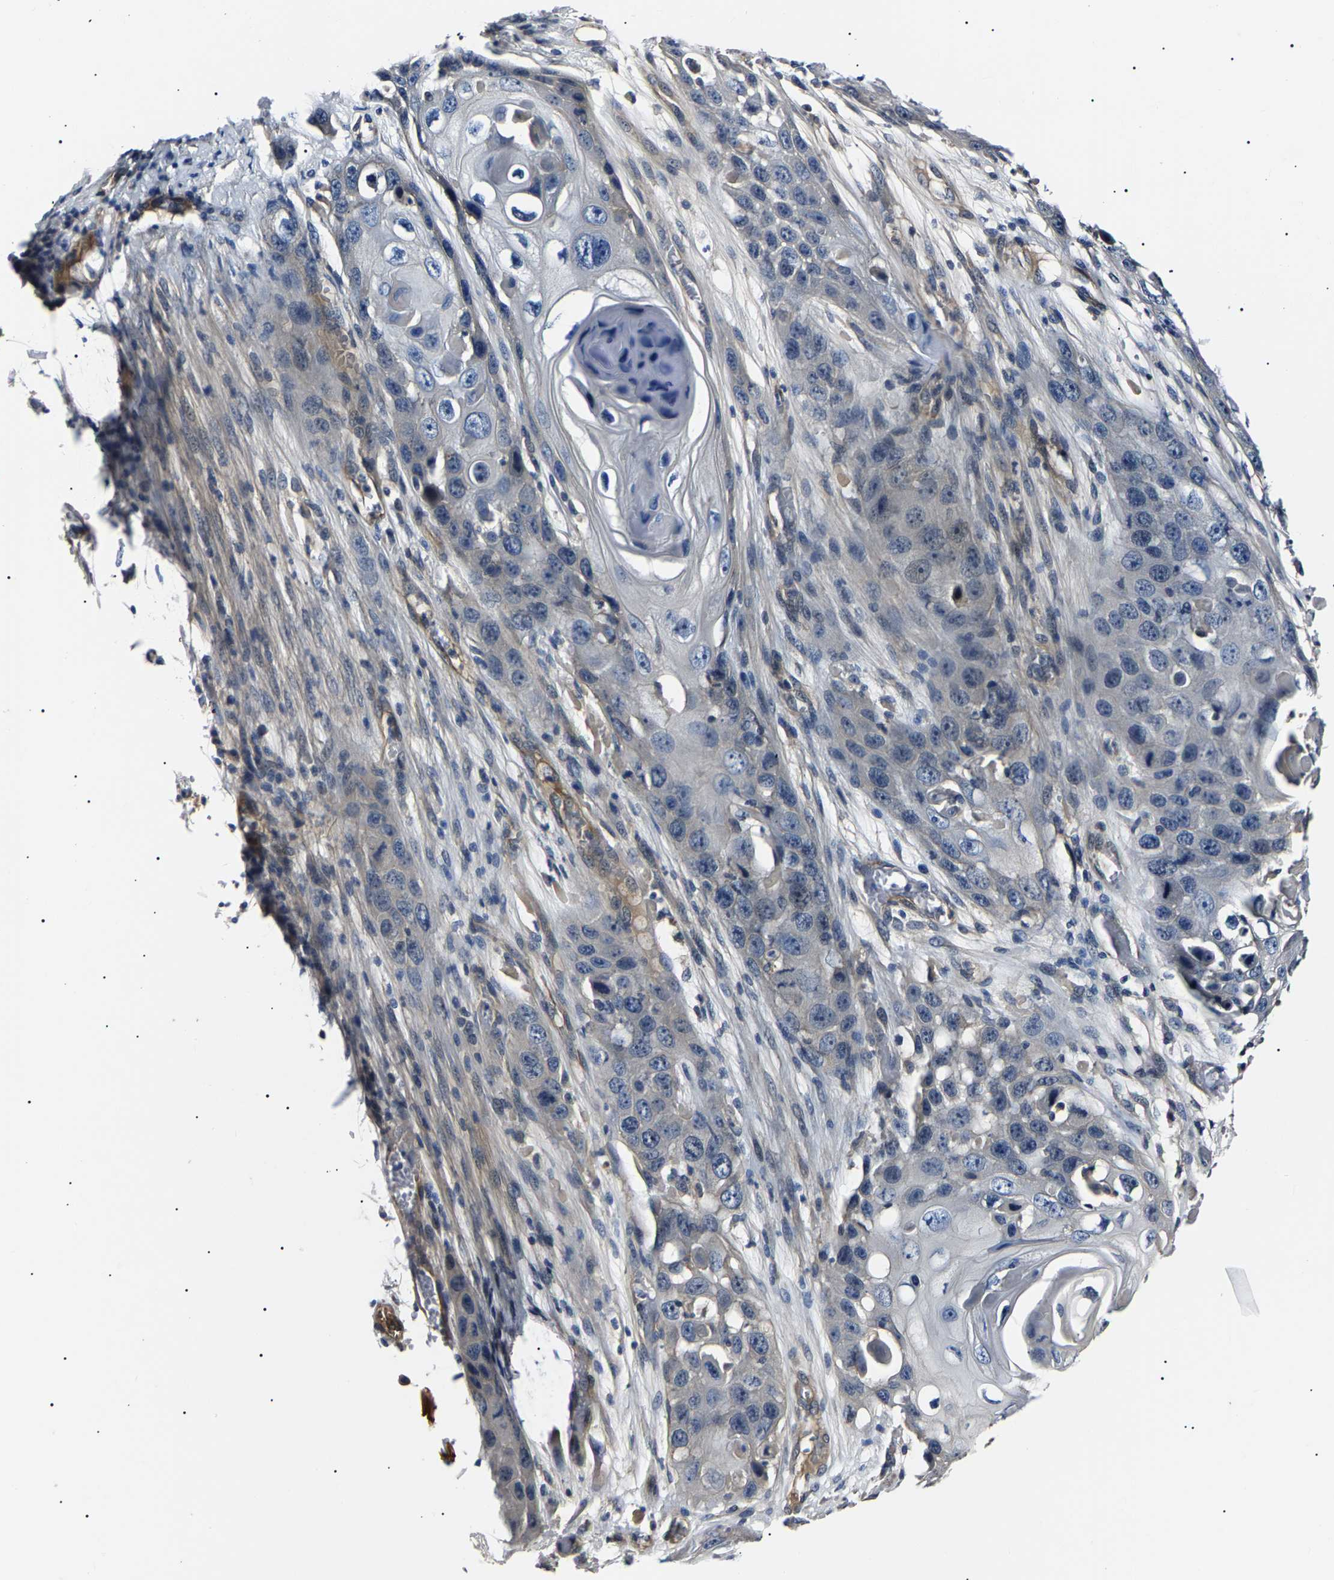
{"staining": {"intensity": "negative", "quantity": "none", "location": "none"}, "tissue": "skin cancer", "cell_type": "Tumor cells", "image_type": "cancer", "snomed": [{"axis": "morphology", "description": "Squamous cell carcinoma, NOS"}, {"axis": "topography", "description": "Skin"}], "caption": "Skin cancer (squamous cell carcinoma) was stained to show a protein in brown. There is no significant expression in tumor cells. (DAB IHC, high magnification).", "gene": "KLHL42", "patient": {"sex": "male", "age": 55}}